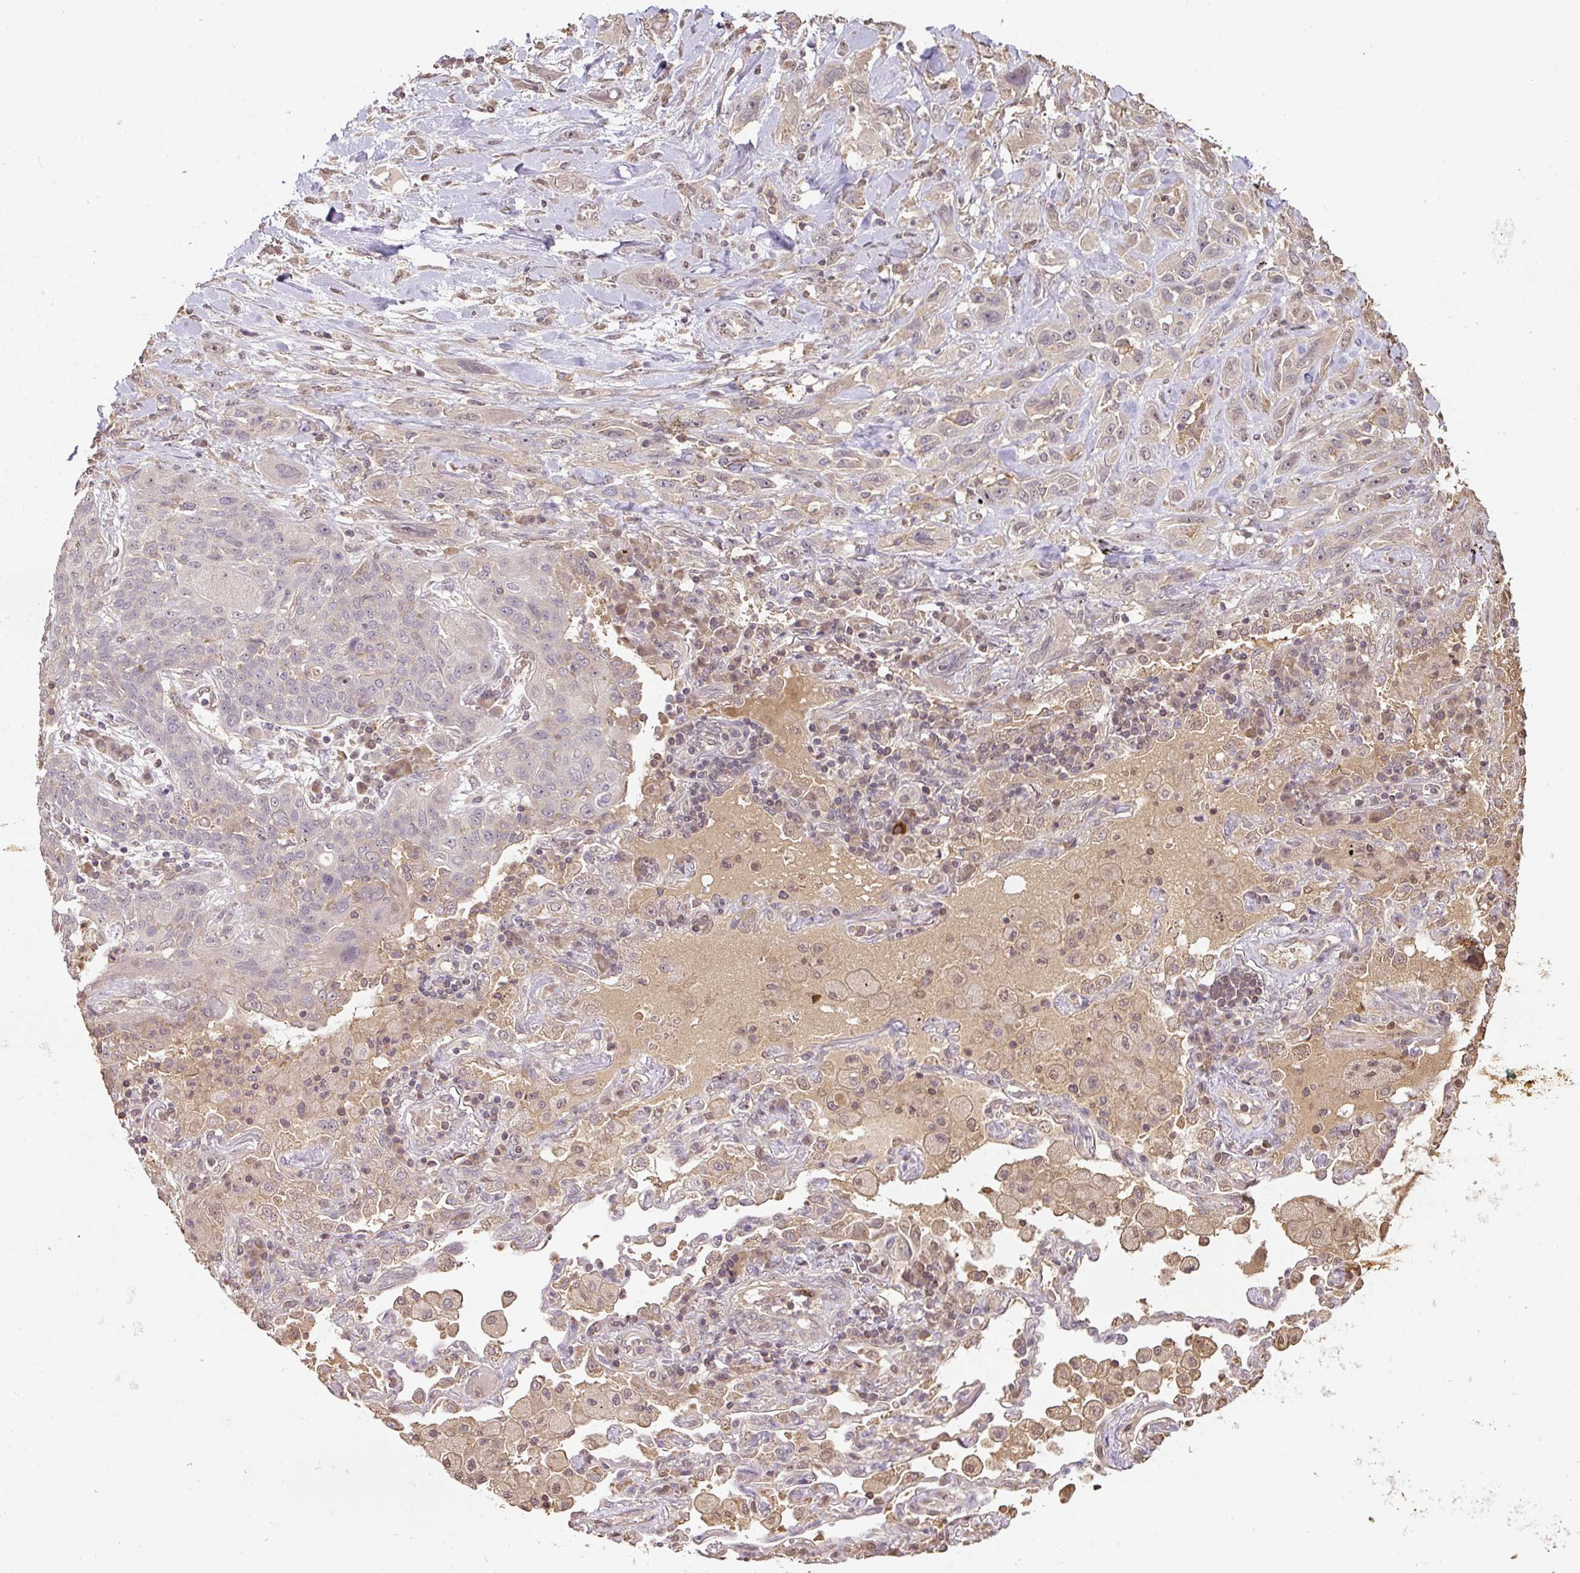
{"staining": {"intensity": "negative", "quantity": "none", "location": "none"}, "tissue": "lung cancer", "cell_type": "Tumor cells", "image_type": "cancer", "snomed": [{"axis": "morphology", "description": "Squamous cell carcinoma, NOS"}, {"axis": "topography", "description": "Lung"}], "caption": "DAB (3,3'-diaminobenzidine) immunohistochemical staining of squamous cell carcinoma (lung) demonstrates no significant staining in tumor cells.", "gene": "TMEM170B", "patient": {"sex": "female", "age": 70}}